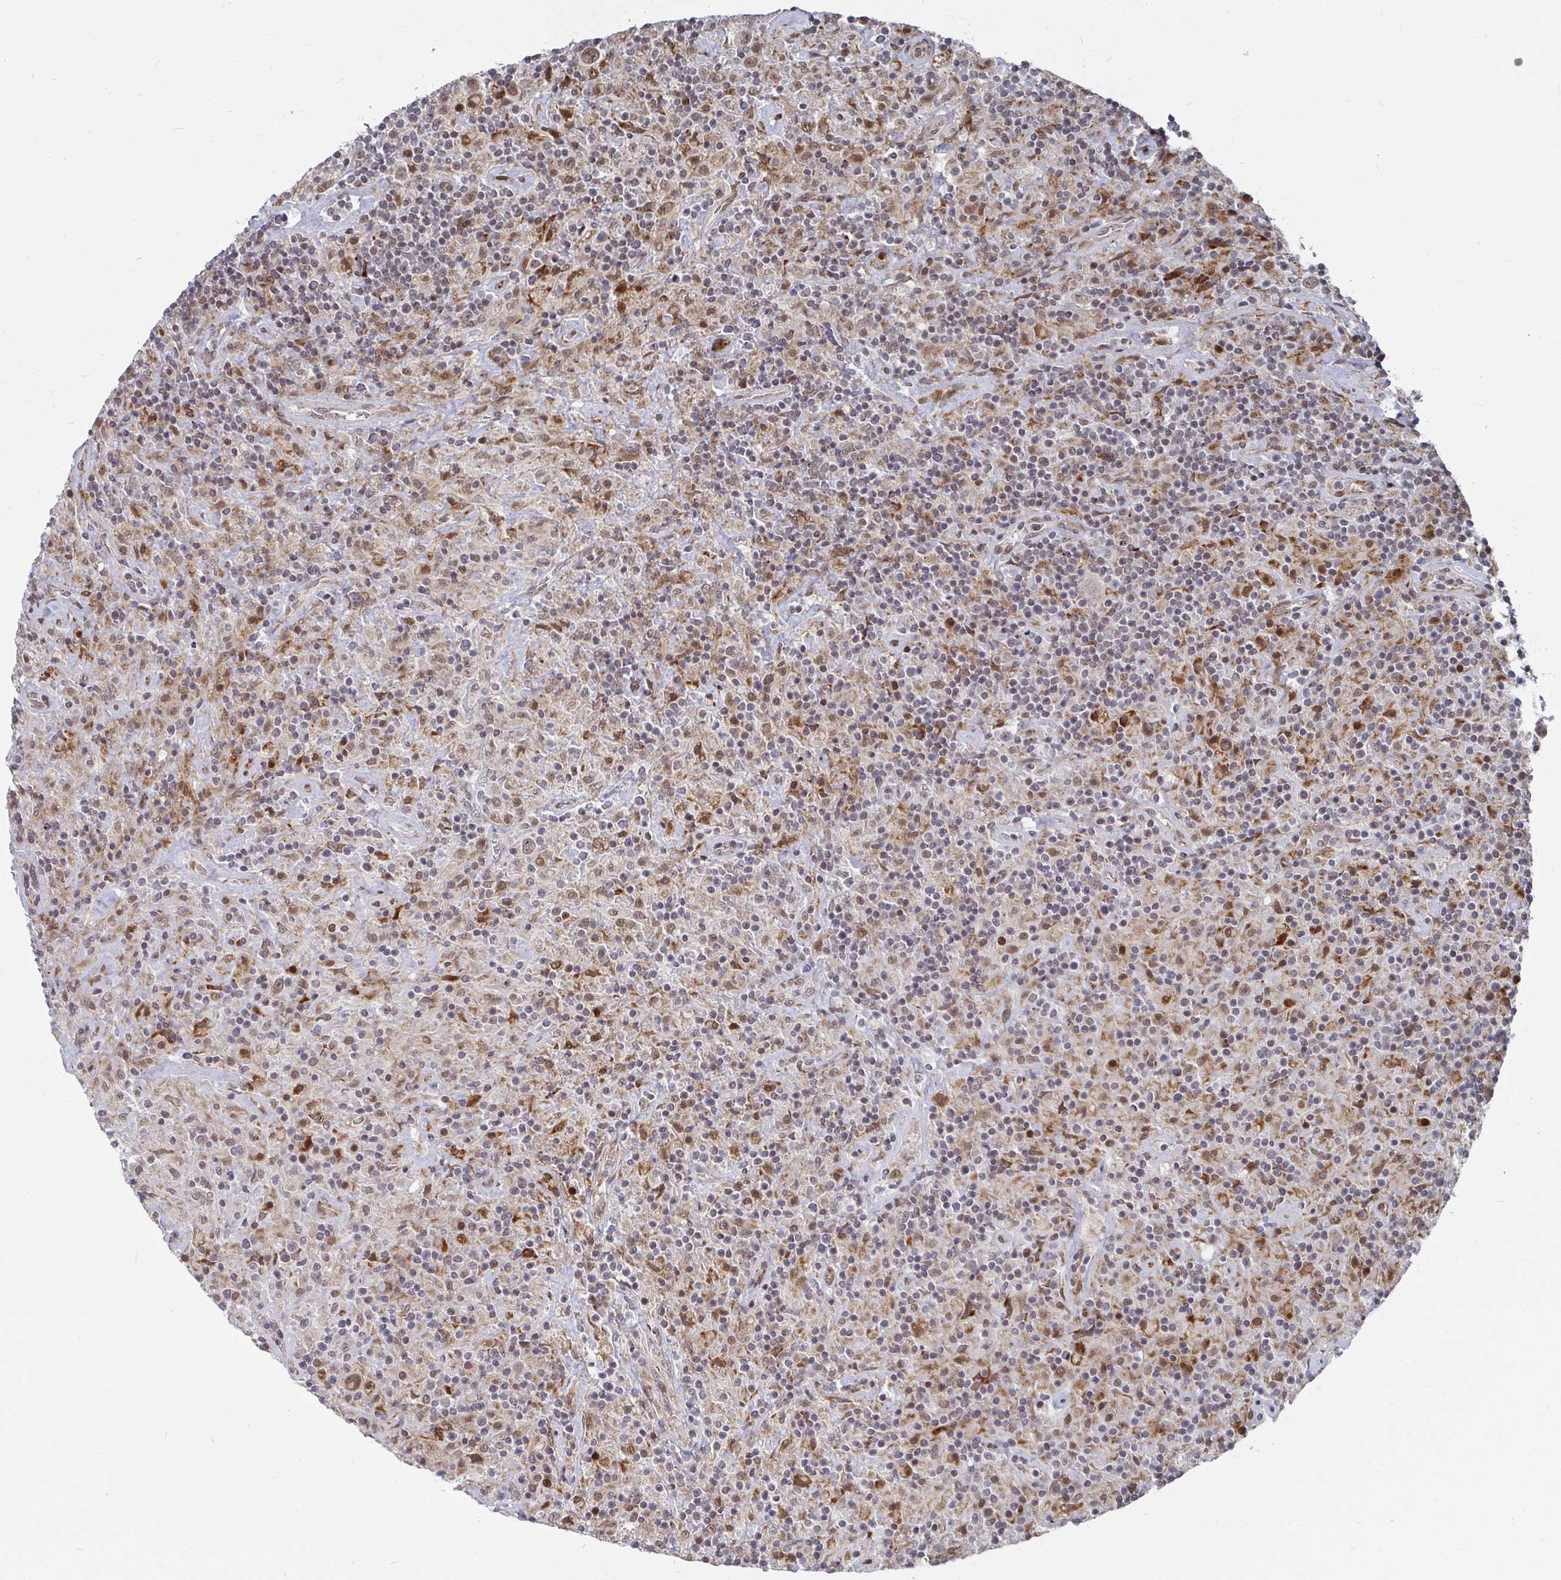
{"staining": {"intensity": "weak", "quantity": ">75%", "location": "nuclear"}, "tissue": "lymphoma", "cell_type": "Tumor cells", "image_type": "cancer", "snomed": [{"axis": "morphology", "description": "Hodgkin's disease, NOS"}, {"axis": "topography", "description": "Lymph node"}], "caption": "Weak nuclear protein staining is appreciated in about >75% of tumor cells in lymphoma.", "gene": "RBBP5", "patient": {"sex": "male", "age": 70}}